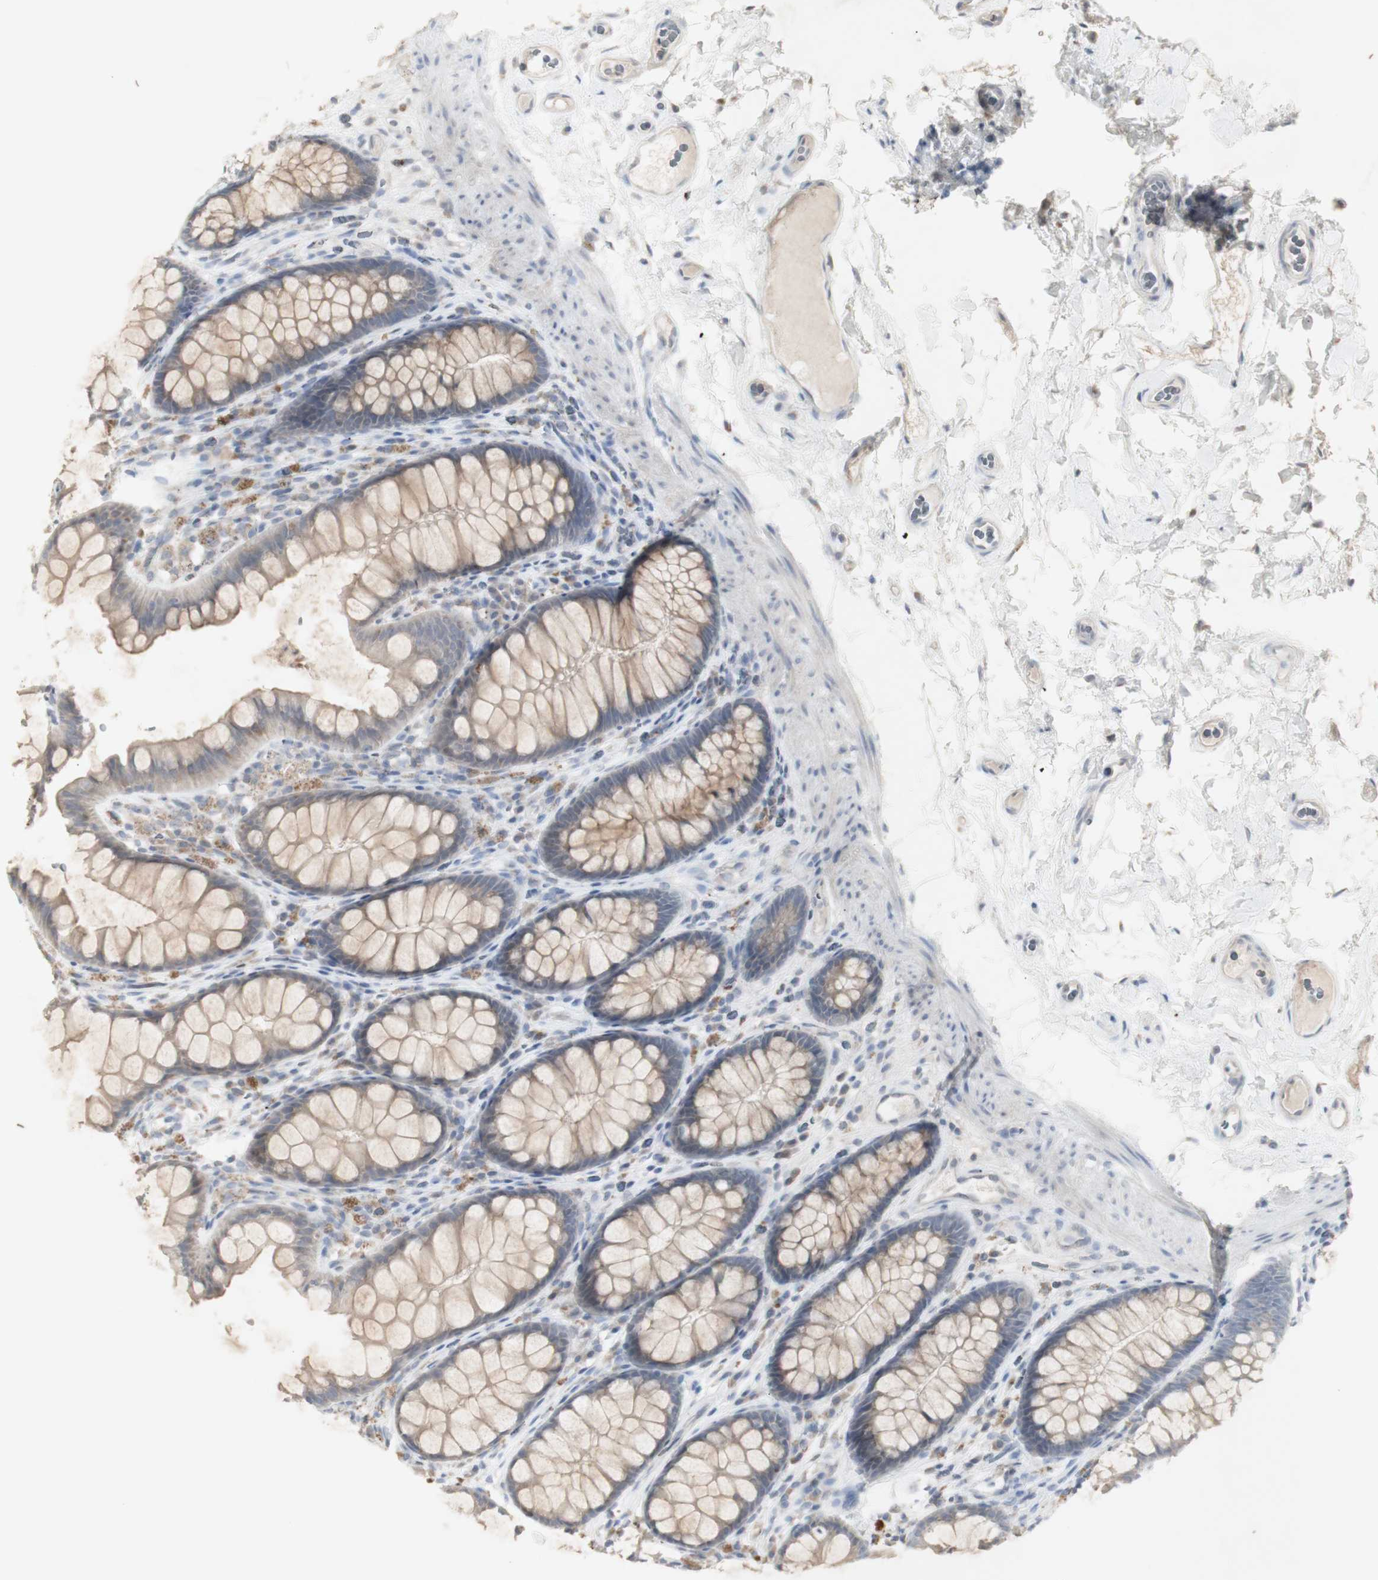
{"staining": {"intensity": "weak", "quantity": "25%-75%", "location": "cytoplasmic/membranous"}, "tissue": "colon", "cell_type": "Endothelial cells", "image_type": "normal", "snomed": [{"axis": "morphology", "description": "Normal tissue, NOS"}, {"axis": "topography", "description": "Colon"}], "caption": "Brown immunohistochemical staining in normal colon reveals weak cytoplasmic/membranous staining in about 25%-75% of endothelial cells. The staining was performed using DAB (3,3'-diaminobenzidine), with brown indicating positive protein expression. Nuclei are stained blue with hematoxylin.", "gene": "INS", "patient": {"sex": "female", "age": 55}}